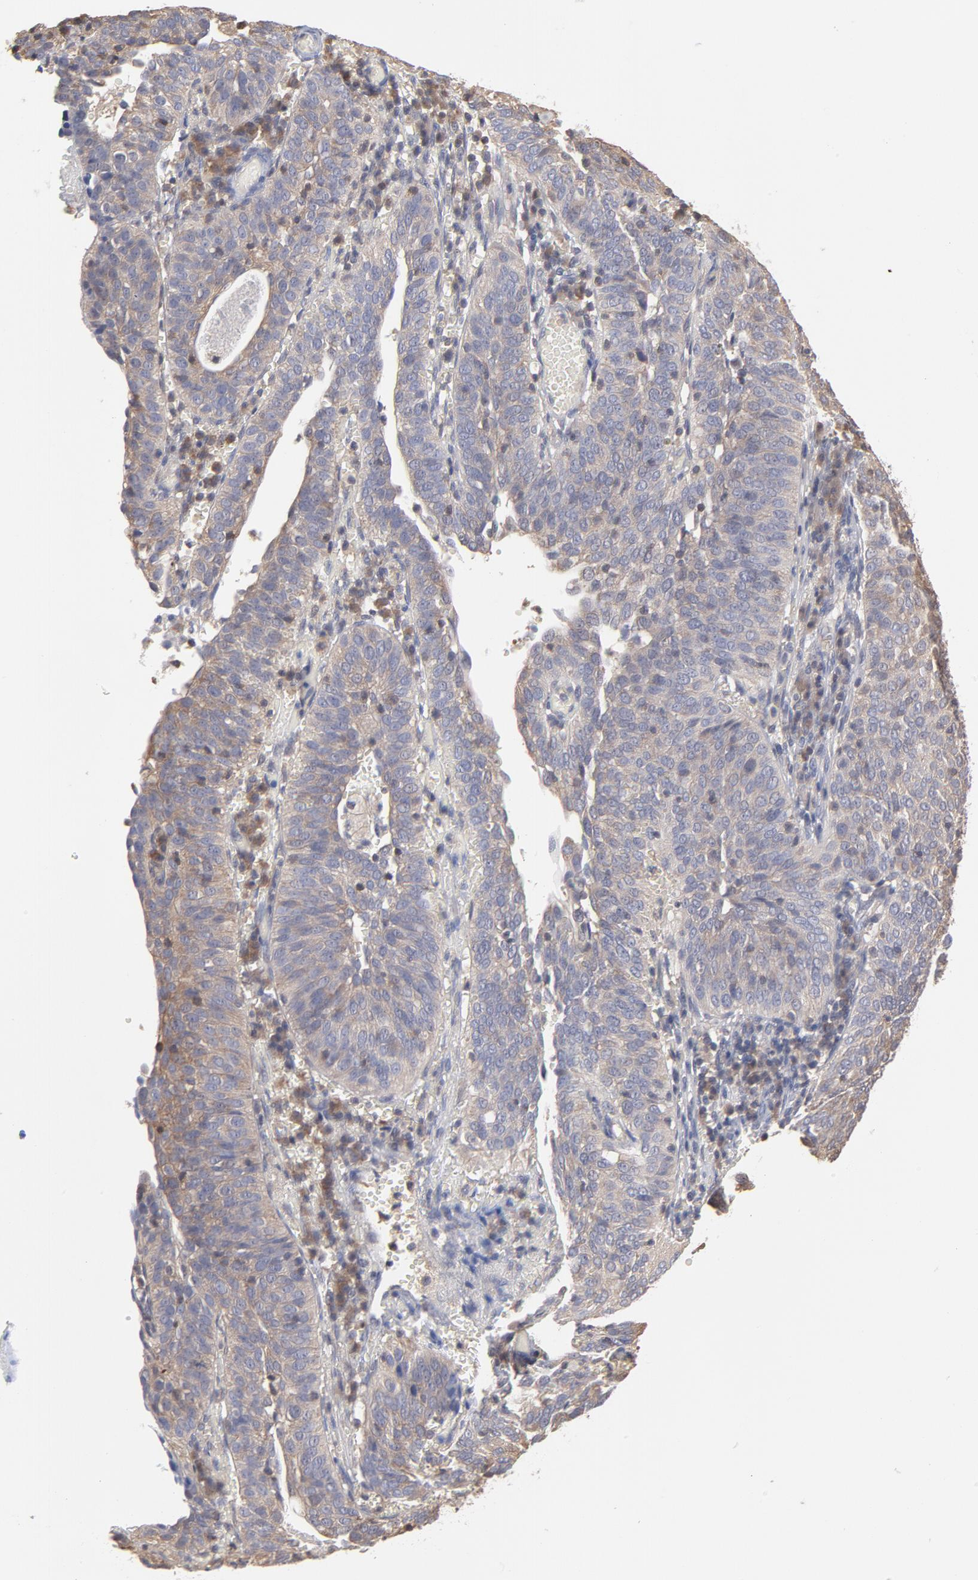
{"staining": {"intensity": "weak", "quantity": ">75%", "location": "cytoplasmic/membranous"}, "tissue": "cervical cancer", "cell_type": "Tumor cells", "image_type": "cancer", "snomed": [{"axis": "morphology", "description": "Squamous cell carcinoma, NOS"}, {"axis": "topography", "description": "Cervix"}], "caption": "Tumor cells demonstrate weak cytoplasmic/membranous expression in about >75% of cells in cervical cancer. (IHC, brightfield microscopy, high magnification).", "gene": "MAP2K2", "patient": {"sex": "female", "age": 39}}